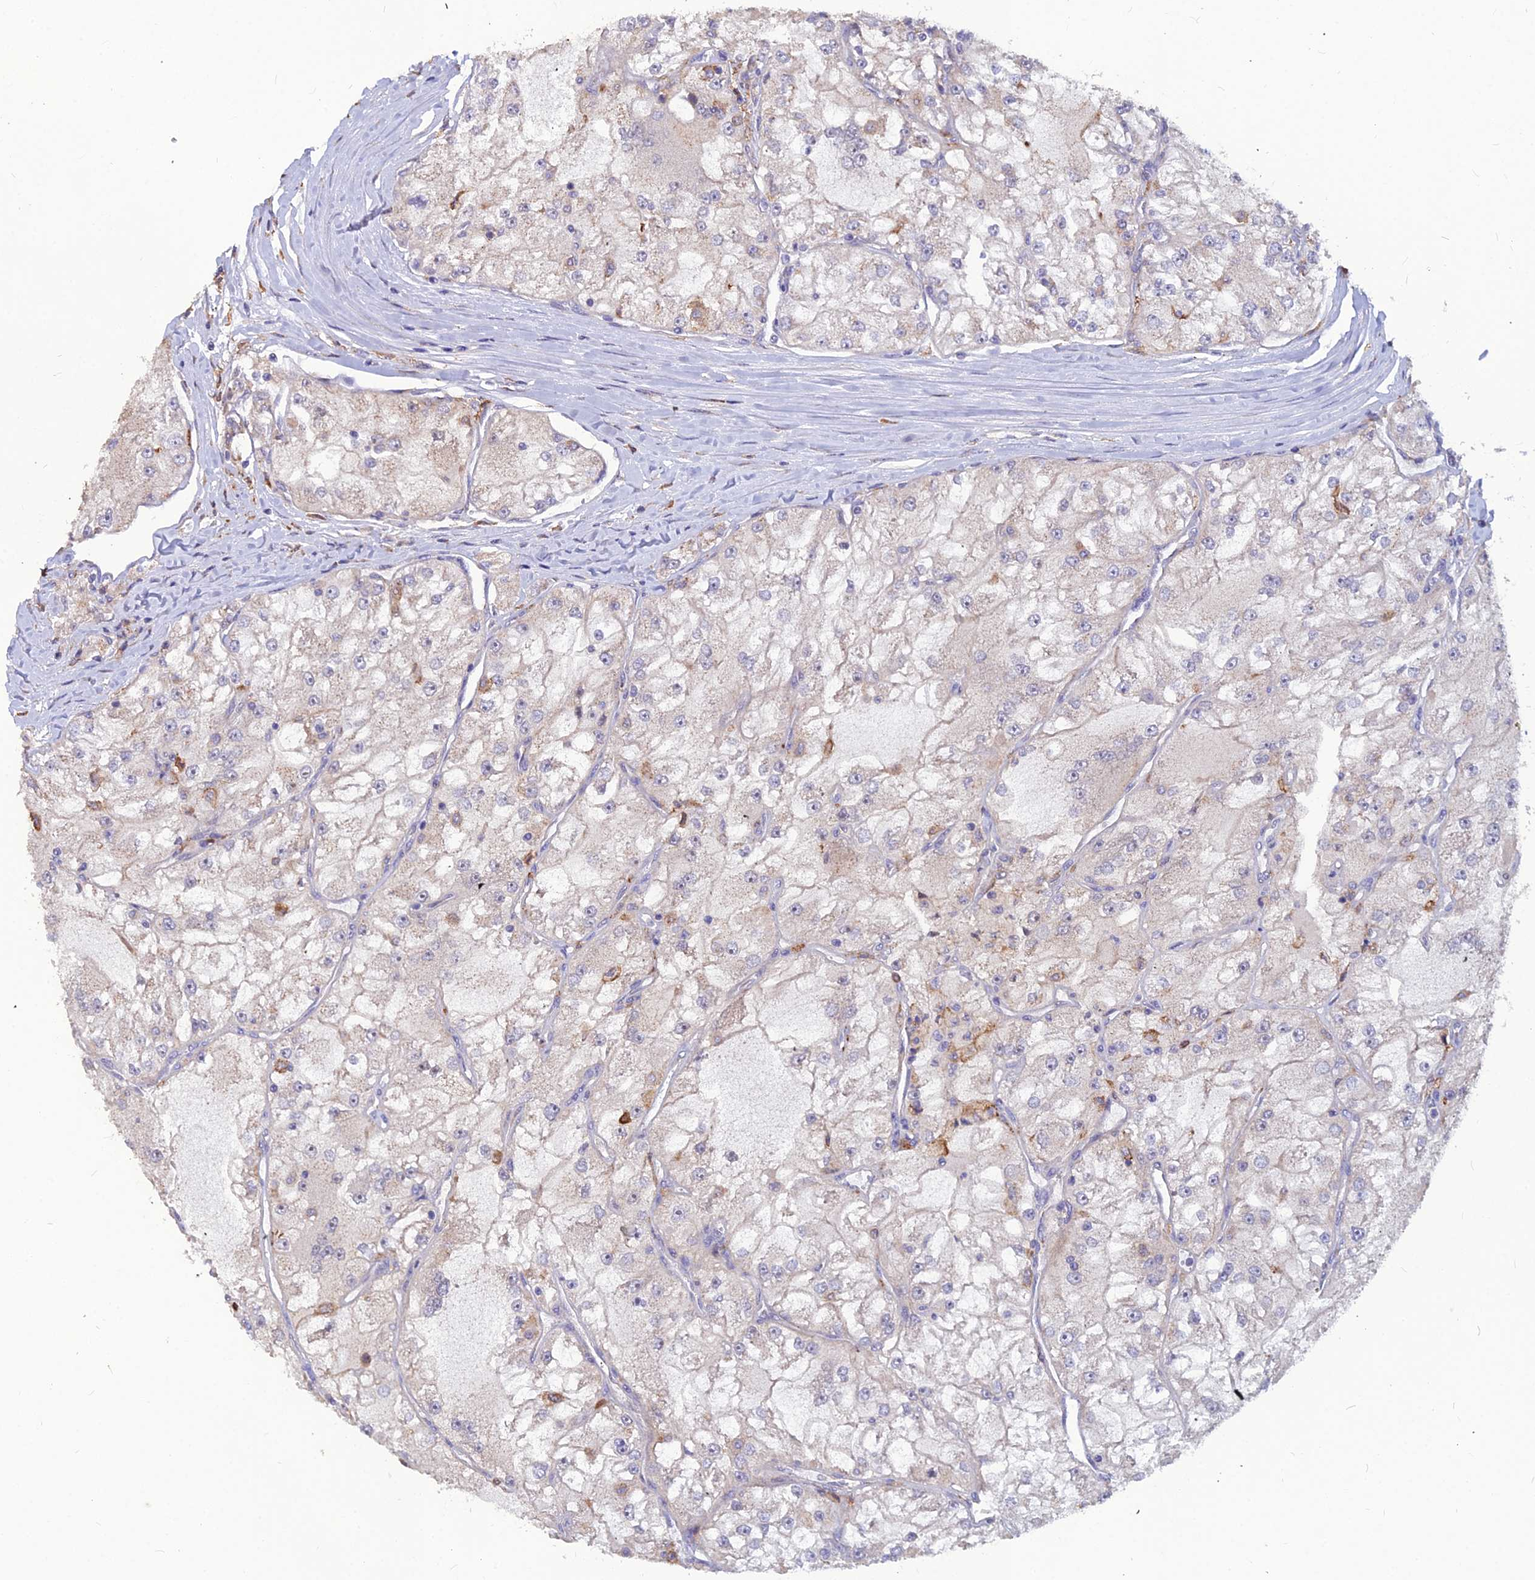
{"staining": {"intensity": "negative", "quantity": "none", "location": "none"}, "tissue": "renal cancer", "cell_type": "Tumor cells", "image_type": "cancer", "snomed": [{"axis": "morphology", "description": "Adenocarcinoma, NOS"}, {"axis": "topography", "description": "Kidney"}], "caption": "Immunohistochemical staining of human renal cancer (adenocarcinoma) demonstrates no significant expression in tumor cells. (Stains: DAB (3,3'-diaminobenzidine) immunohistochemistry with hematoxylin counter stain, Microscopy: brightfield microscopy at high magnification).", "gene": "LEKR1", "patient": {"sex": "female", "age": 72}}